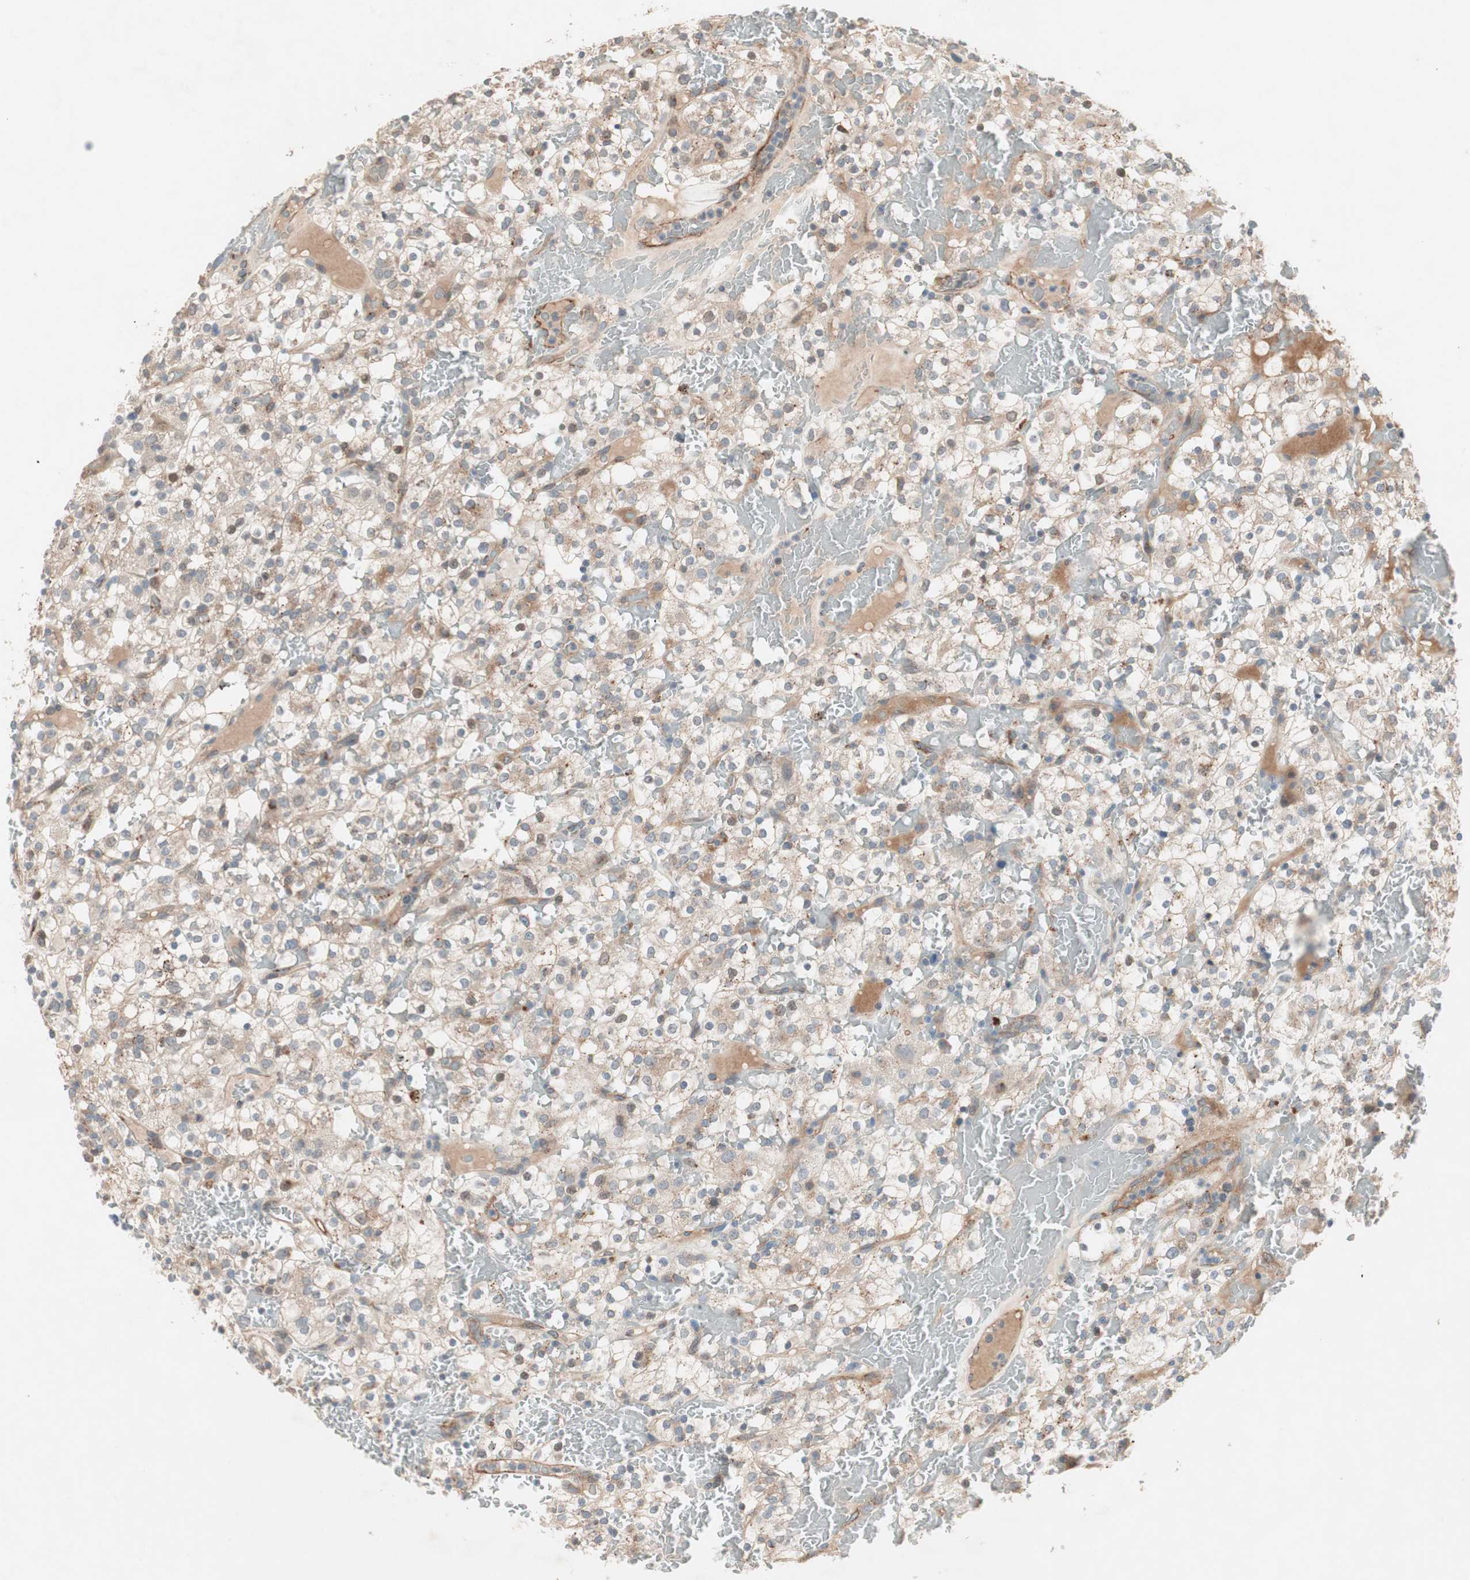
{"staining": {"intensity": "moderate", "quantity": "25%-75%", "location": "cytoplasmic/membranous"}, "tissue": "renal cancer", "cell_type": "Tumor cells", "image_type": "cancer", "snomed": [{"axis": "morphology", "description": "Normal tissue, NOS"}, {"axis": "morphology", "description": "Adenocarcinoma, NOS"}, {"axis": "topography", "description": "Kidney"}], "caption": "A brown stain labels moderate cytoplasmic/membranous expression of a protein in human renal cancer (adenocarcinoma) tumor cells.", "gene": "FGFR4", "patient": {"sex": "female", "age": 72}}